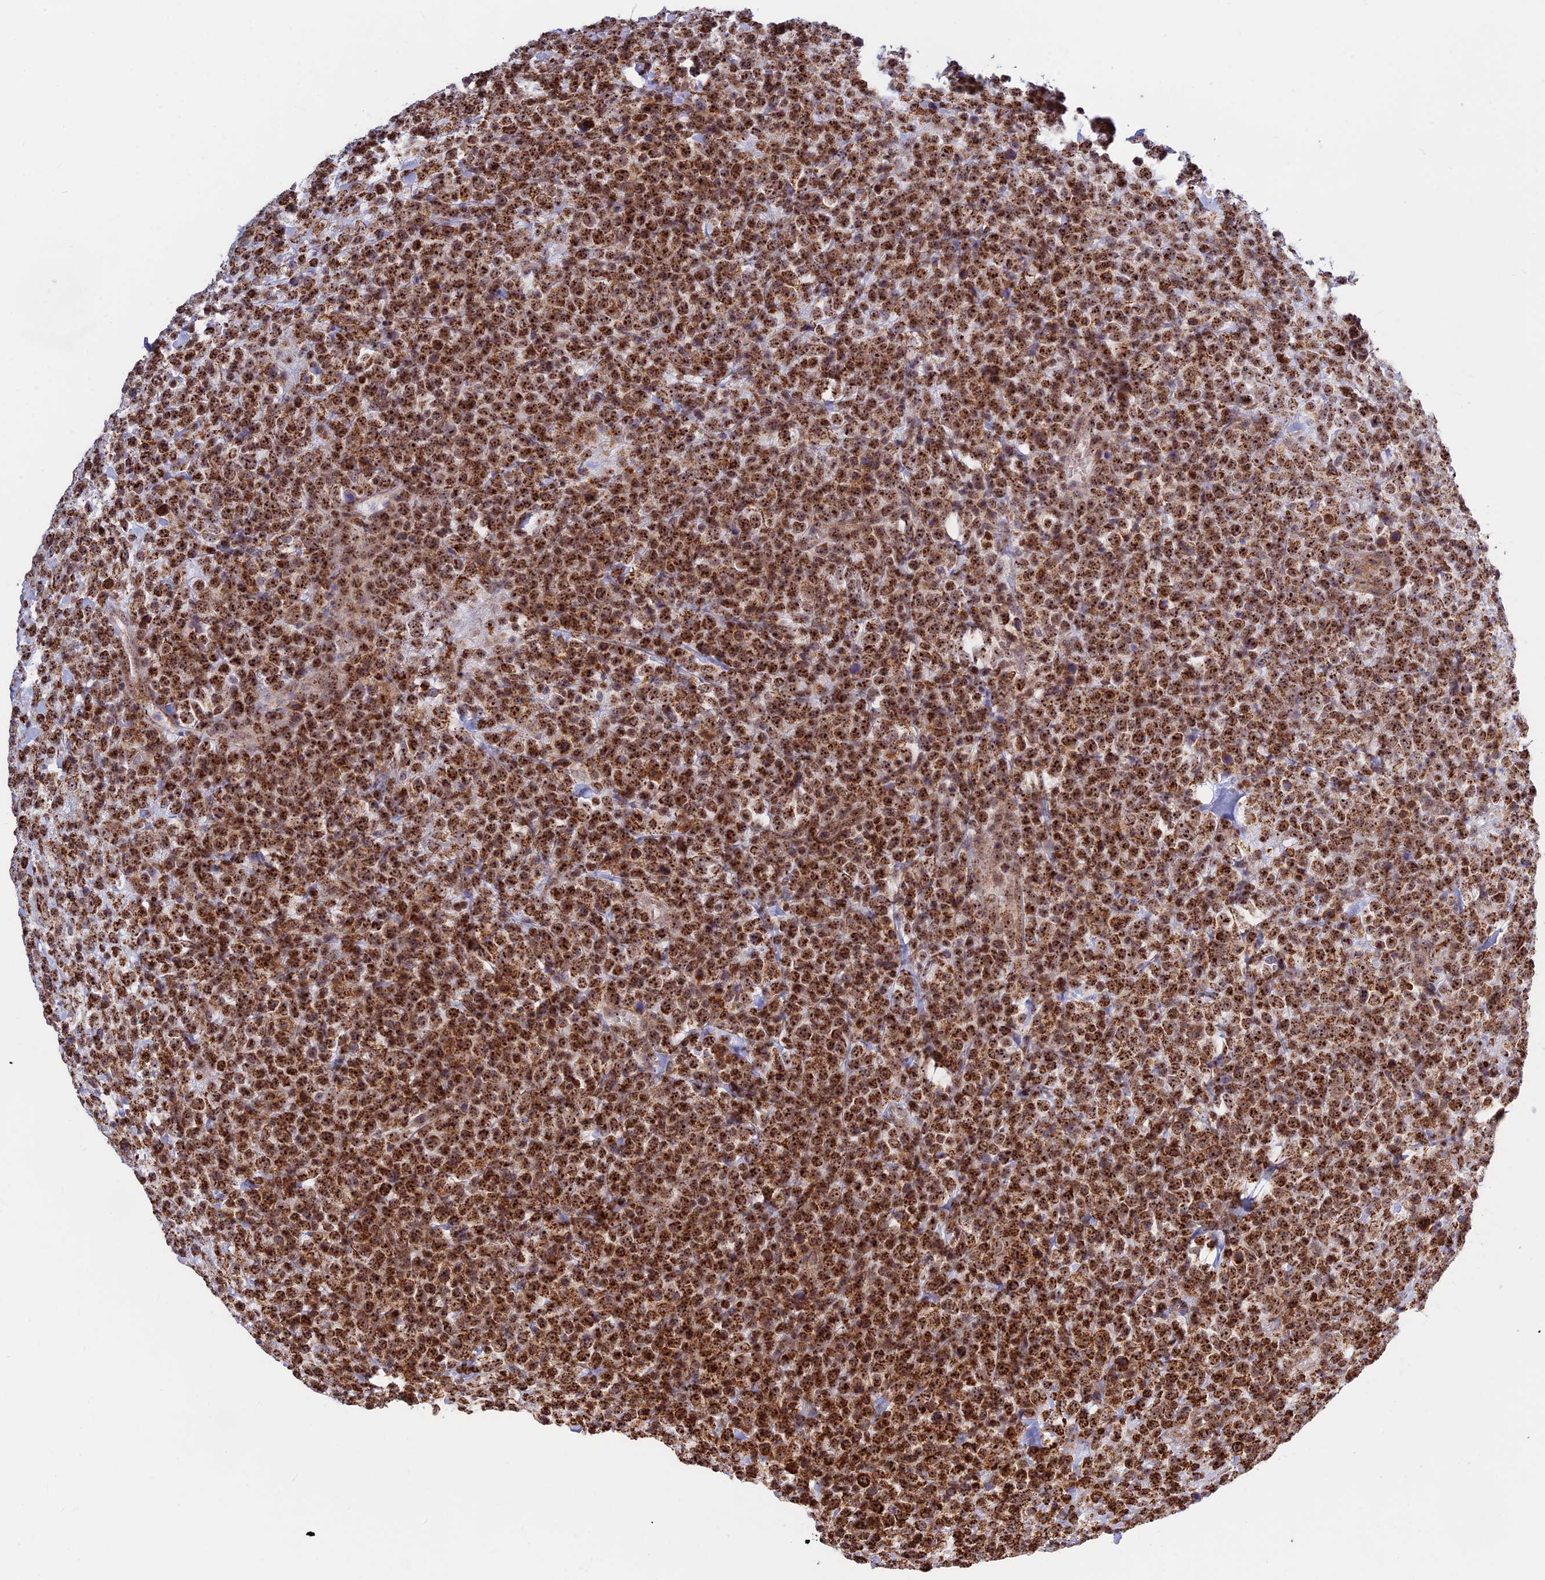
{"staining": {"intensity": "strong", "quantity": ">75%", "location": "cytoplasmic/membranous,nuclear"}, "tissue": "lymphoma", "cell_type": "Tumor cells", "image_type": "cancer", "snomed": [{"axis": "morphology", "description": "Malignant lymphoma, non-Hodgkin's type, High grade"}, {"axis": "topography", "description": "Colon"}], "caption": "Immunohistochemical staining of human high-grade malignant lymphoma, non-Hodgkin's type demonstrates high levels of strong cytoplasmic/membranous and nuclear protein positivity in approximately >75% of tumor cells.", "gene": "POLR1G", "patient": {"sex": "female", "age": 53}}